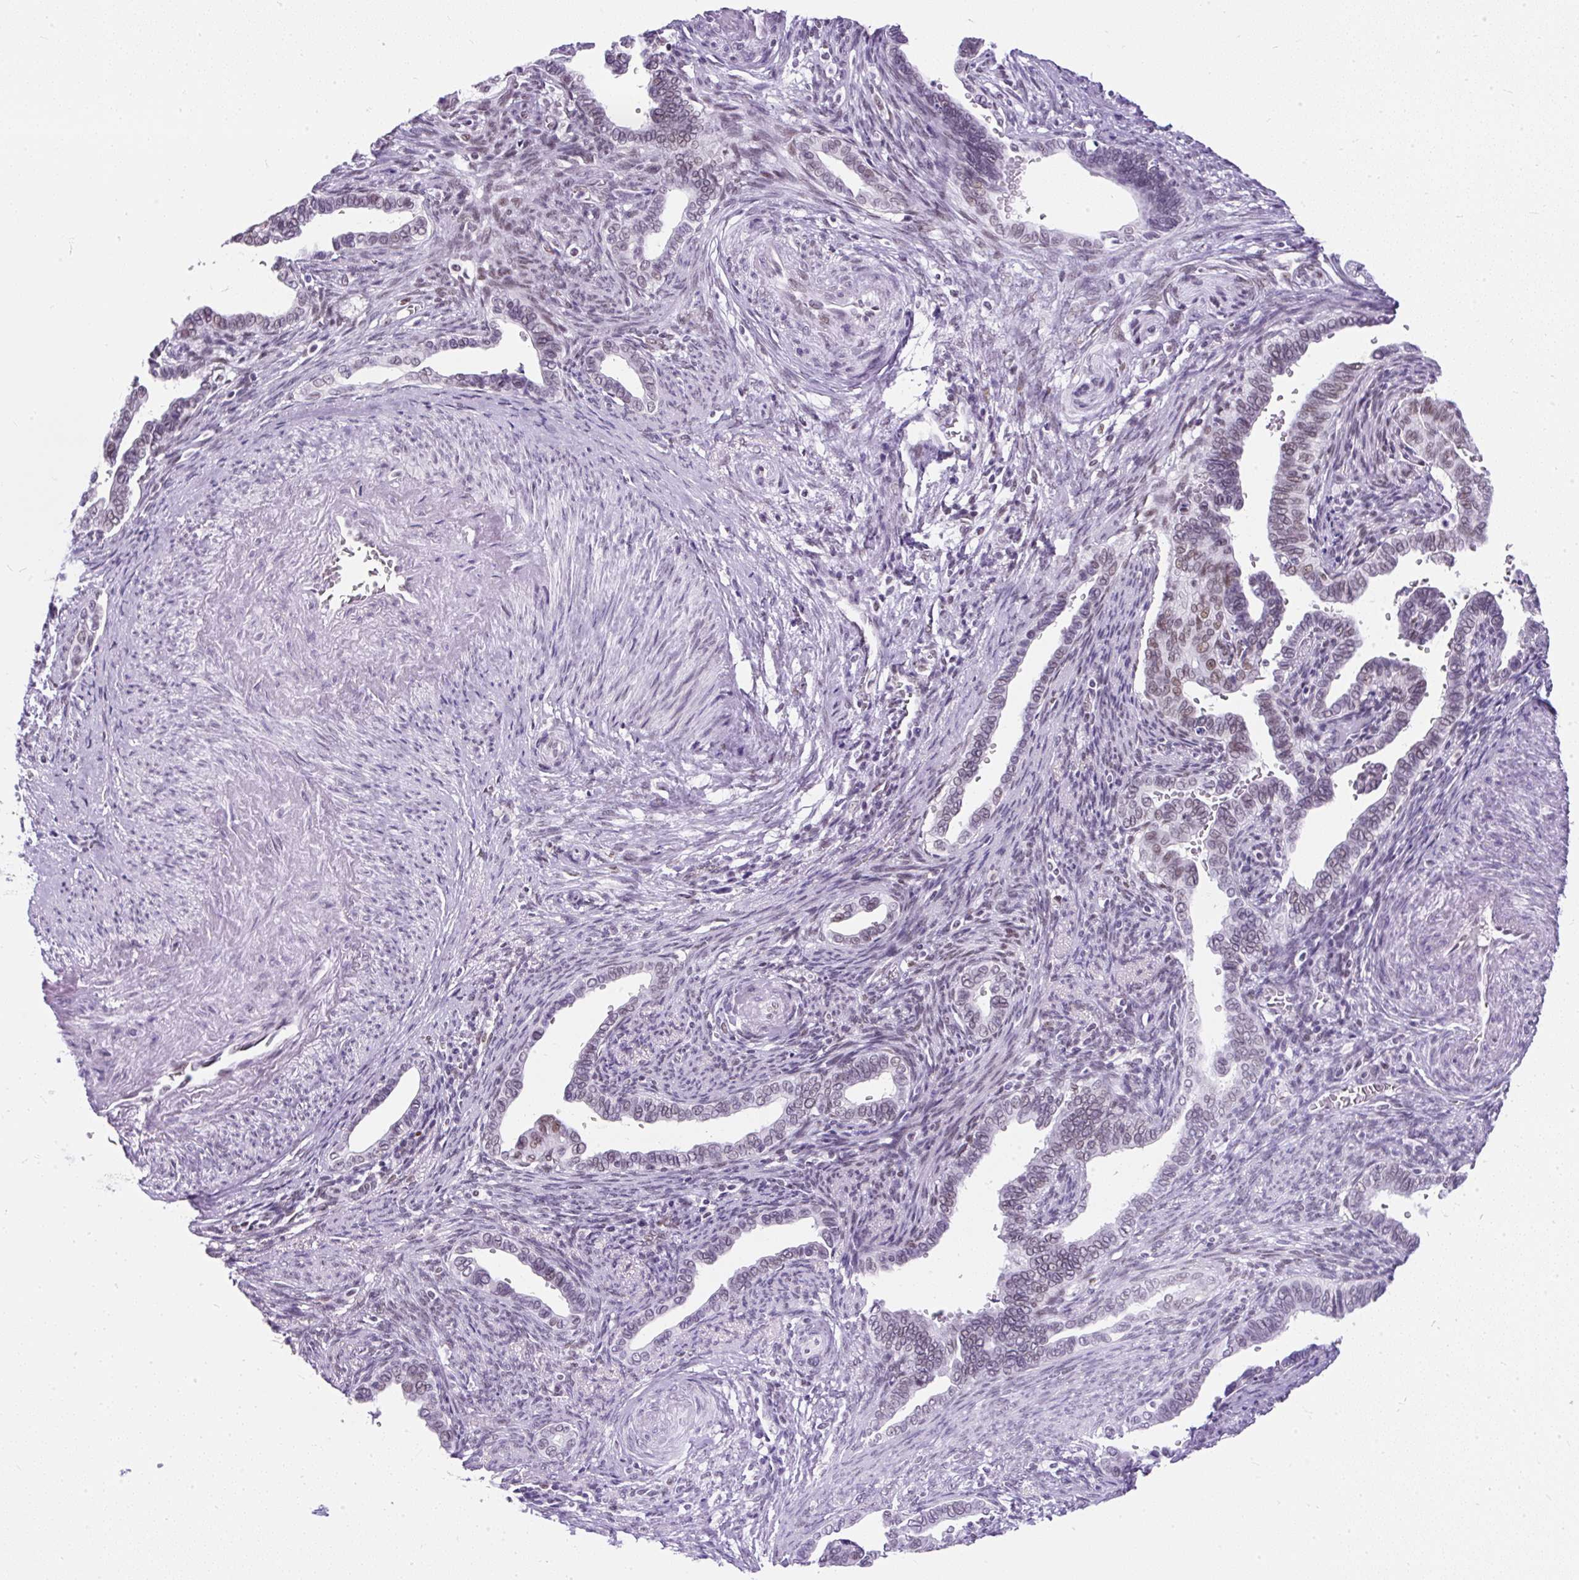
{"staining": {"intensity": "moderate", "quantity": "25%-75%", "location": "nuclear"}, "tissue": "cervical cancer", "cell_type": "Tumor cells", "image_type": "cancer", "snomed": [{"axis": "morphology", "description": "Adenocarcinoma, NOS"}, {"axis": "morphology", "description": "Adenocarcinoma, Low grade"}, {"axis": "topography", "description": "Cervix"}], "caption": "A high-resolution image shows immunohistochemistry (IHC) staining of cervical cancer (adenocarcinoma (low-grade)), which demonstrates moderate nuclear positivity in approximately 25%-75% of tumor cells.", "gene": "PLCXD2", "patient": {"sex": "female", "age": 35}}